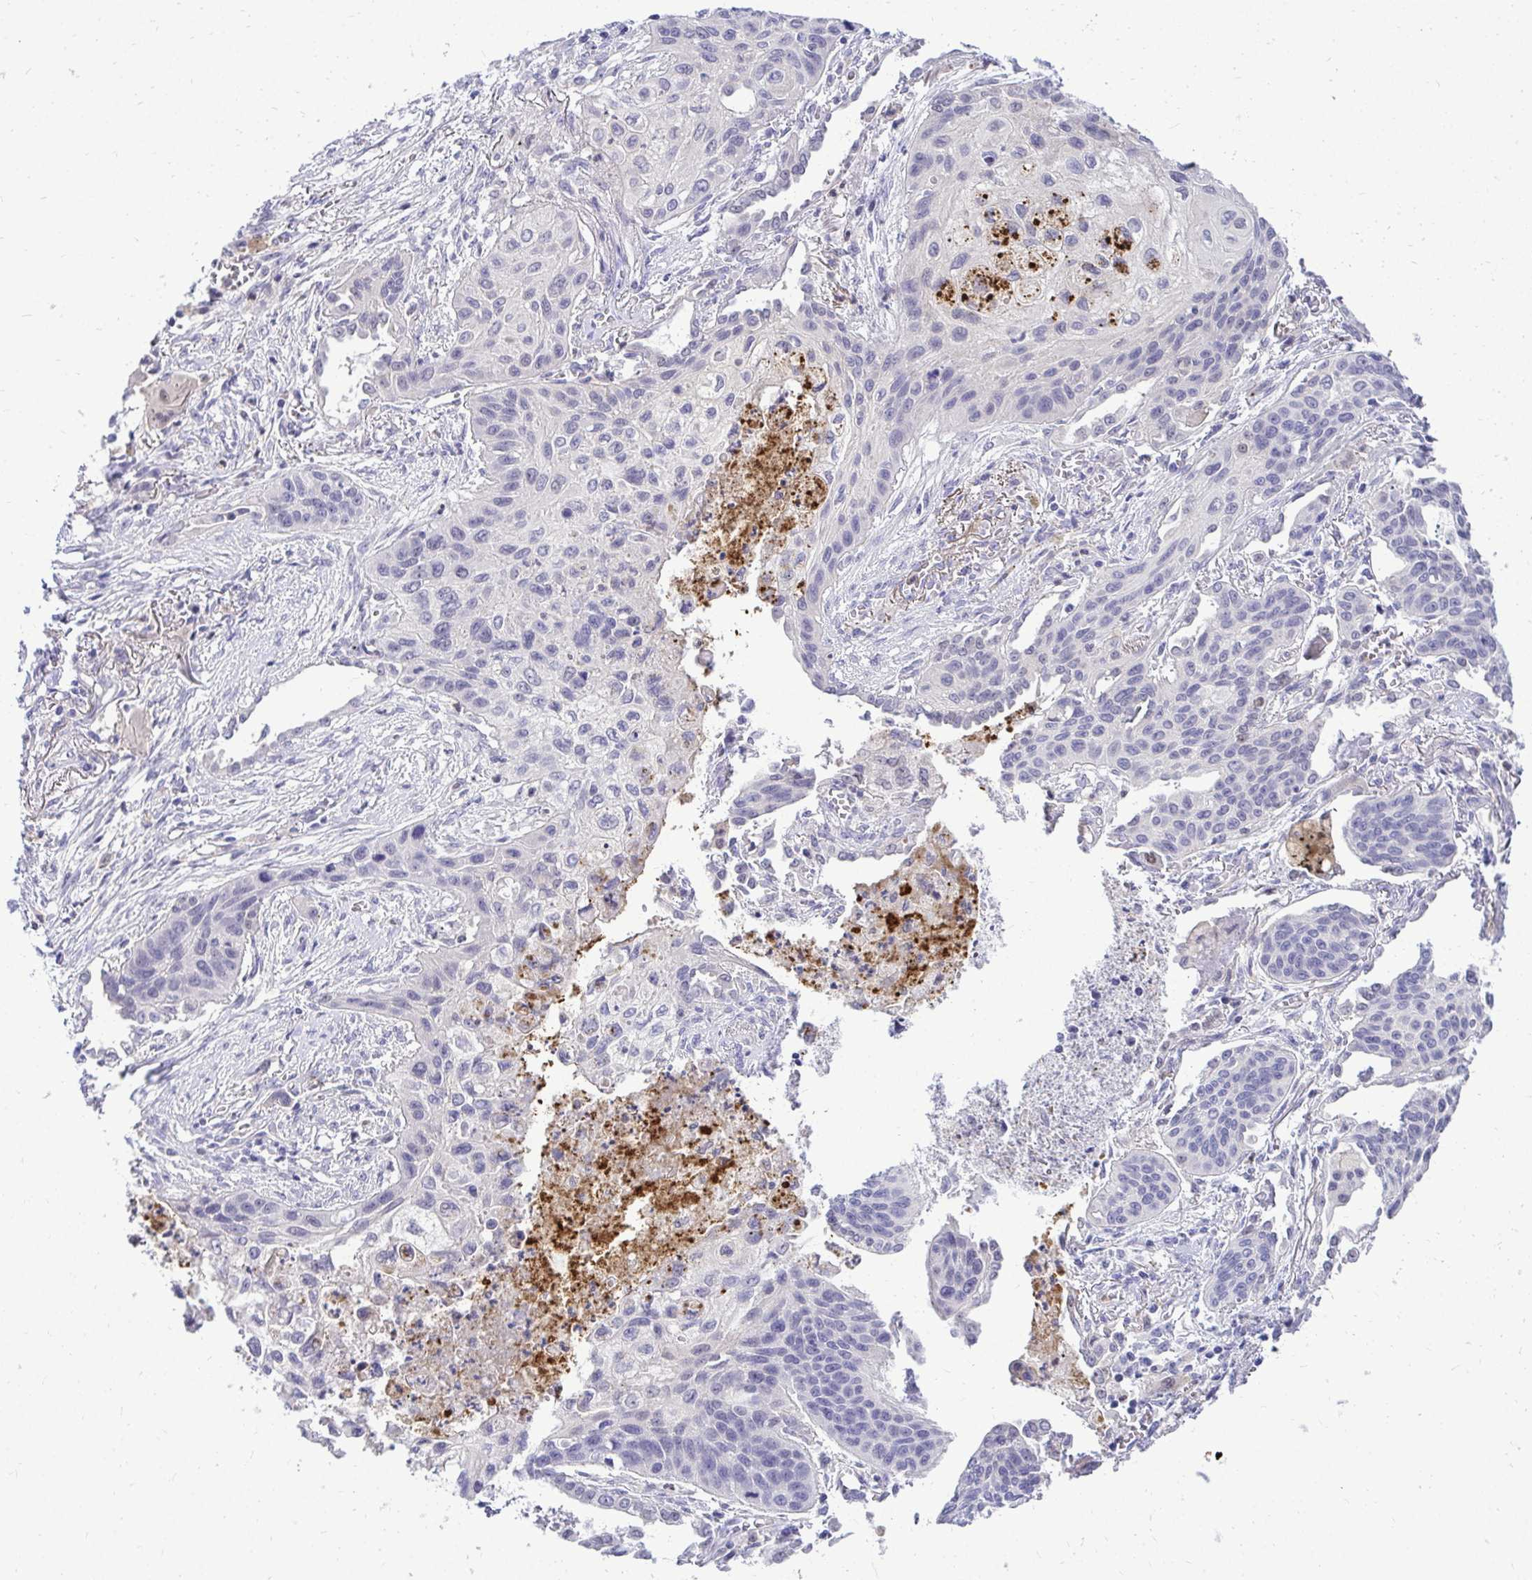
{"staining": {"intensity": "negative", "quantity": "none", "location": "none"}, "tissue": "lung cancer", "cell_type": "Tumor cells", "image_type": "cancer", "snomed": [{"axis": "morphology", "description": "Squamous cell carcinoma, NOS"}, {"axis": "topography", "description": "Lung"}], "caption": "A high-resolution histopathology image shows immunohistochemistry staining of lung cancer, which reveals no significant expression in tumor cells.", "gene": "ZSWIM9", "patient": {"sex": "male", "age": 71}}